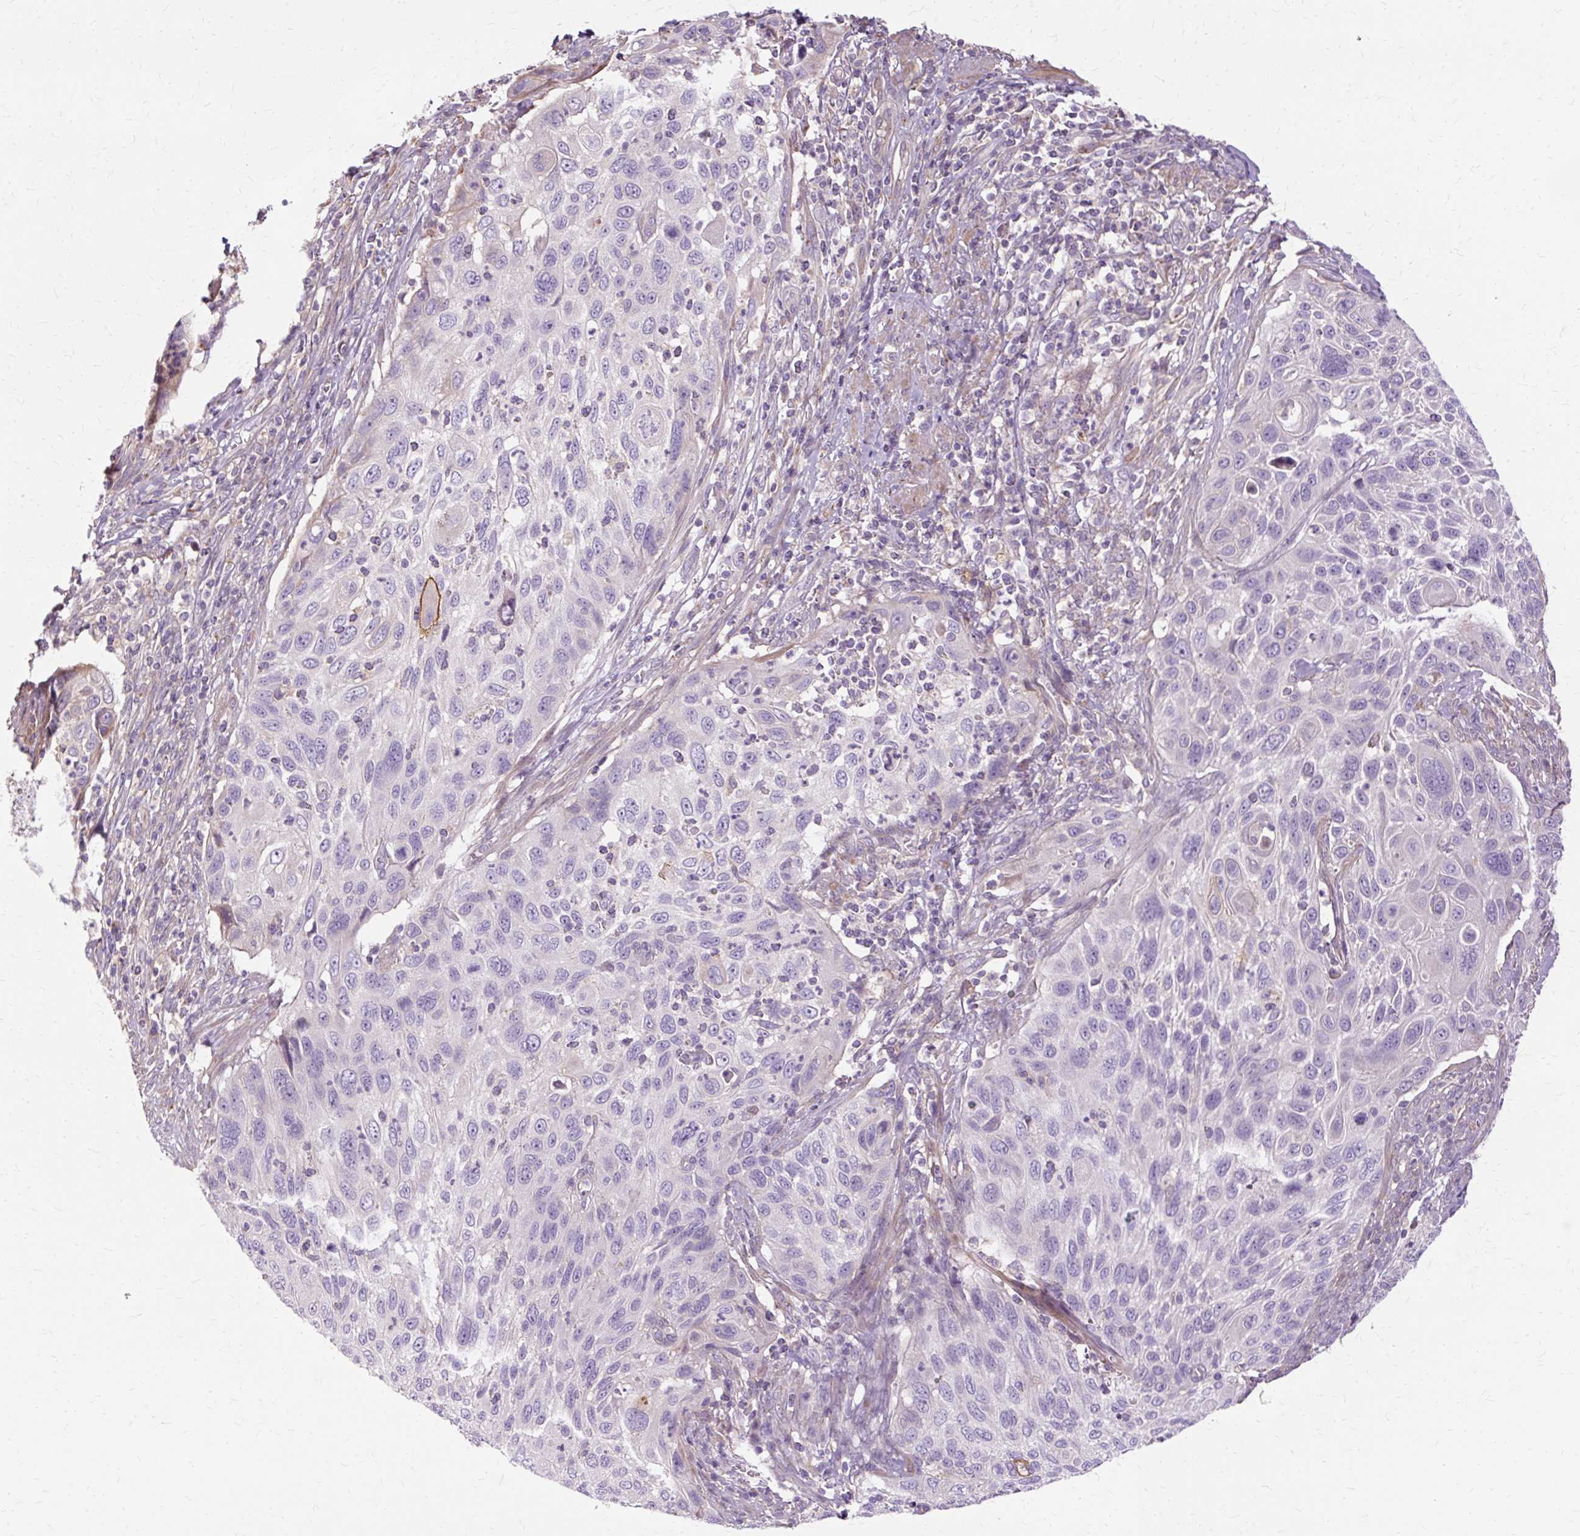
{"staining": {"intensity": "negative", "quantity": "none", "location": "none"}, "tissue": "cervical cancer", "cell_type": "Tumor cells", "image_type": "cancer", "snomed": [{"axis": "morphology", "description": "Squamous cell carcinoma, NOS"}, {"axis": "topography", "description": "Cervix"}], "caption": "Squamous cell carcinoma (cervical) was stained to show a protein in brown. There is no significant positivity in tumor cells.", "gene": "TSPAN8", "patient": {"sex": "female", "age": 70}}